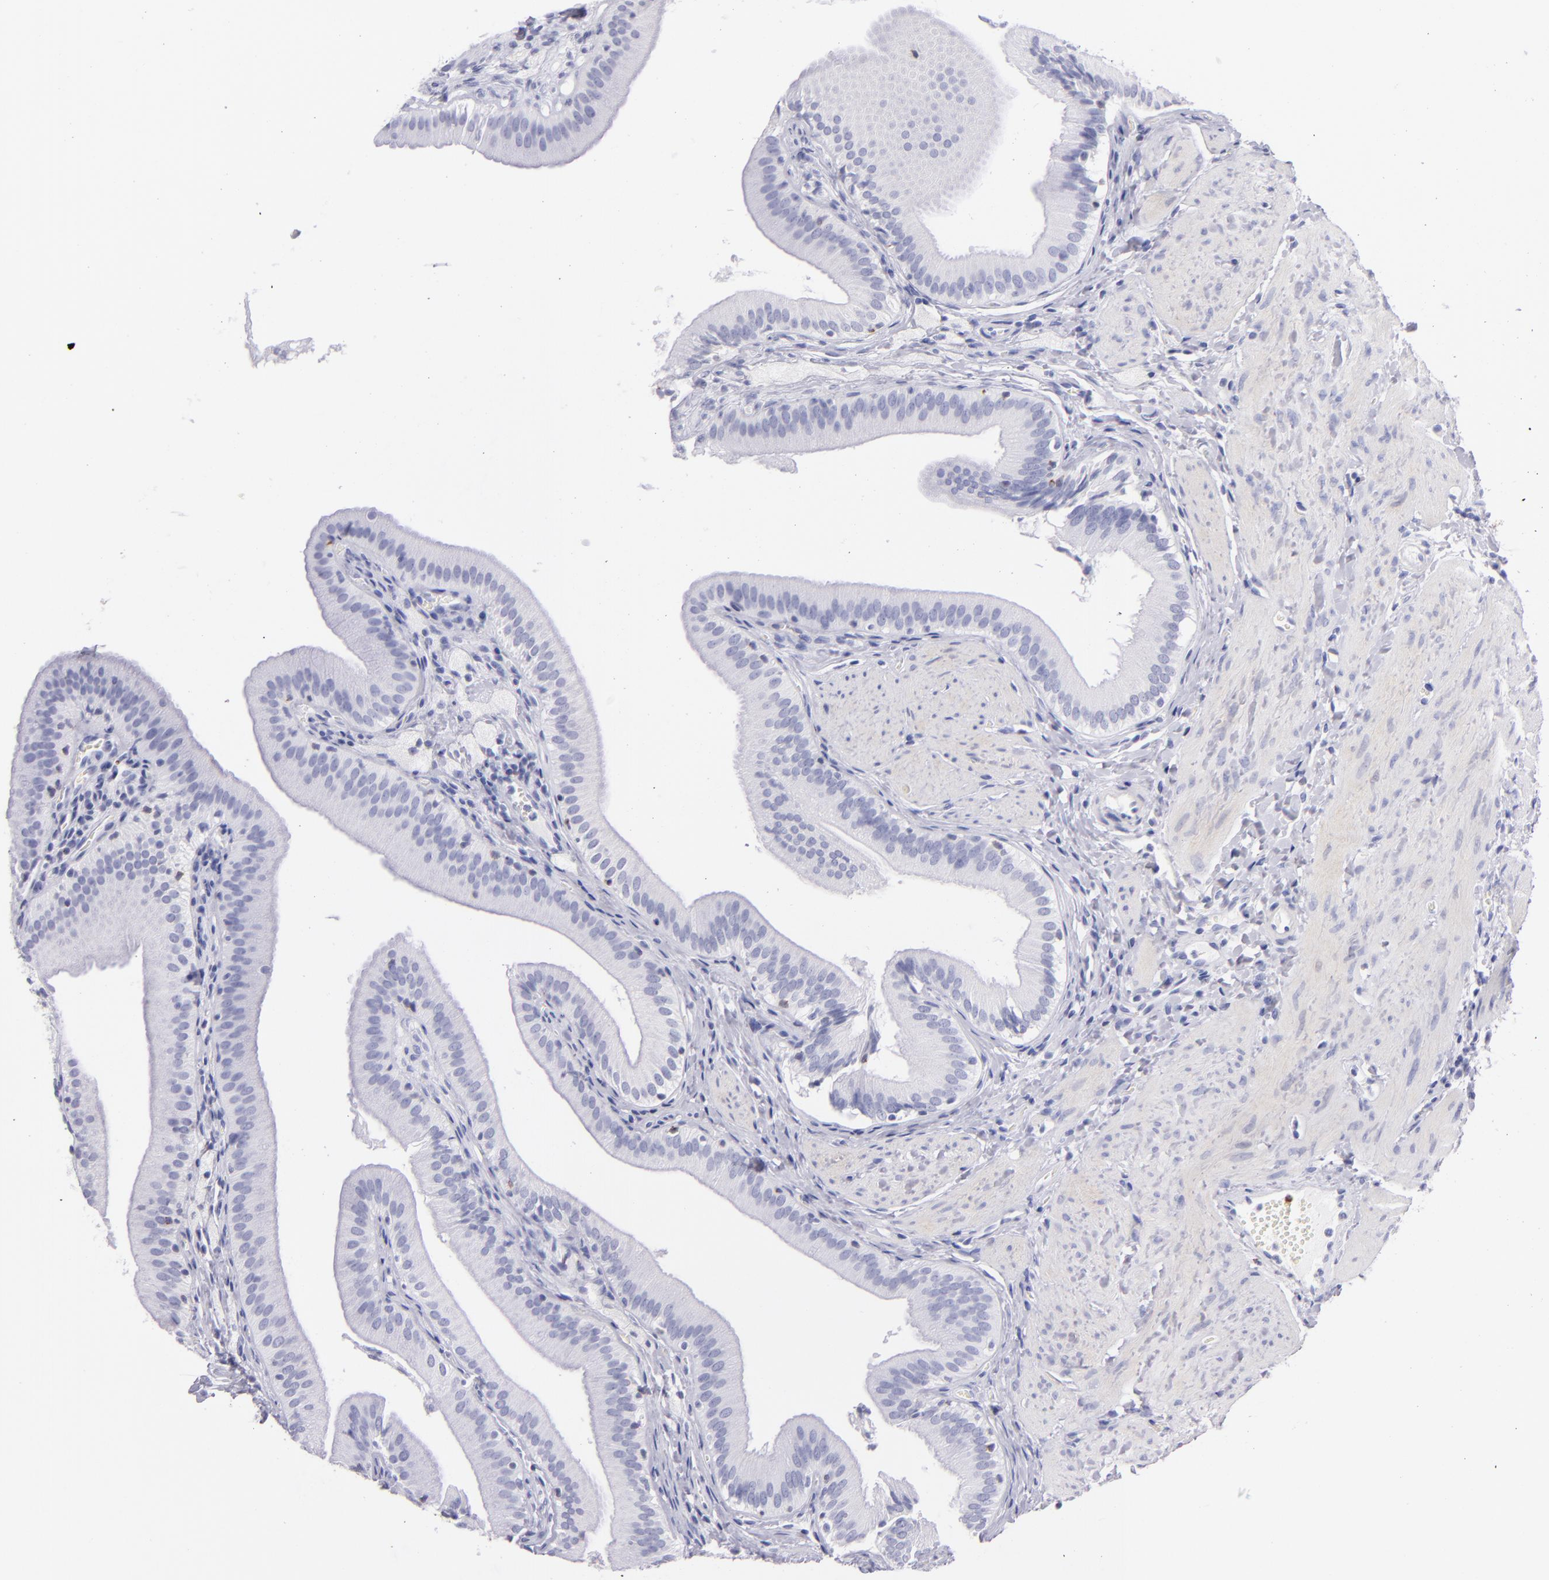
{"staining": {"intensity": "negative", "quantity": "none", "location": "none"}, "tissue": "gallbladder", "cell_type": "Glandular cells", "image_type": "normal", "snomed": [{"axis": "morphology", "description": "Normal tissue, NOS"}, {"axis": "topography", "description": "Gallbladder"}], "caption": "Immunohistochemical staining of benign human gallbladder displays no significant staining in glandular cells.", "gene": "PRF1", "patient": {"sex": "female", "age": 24}}